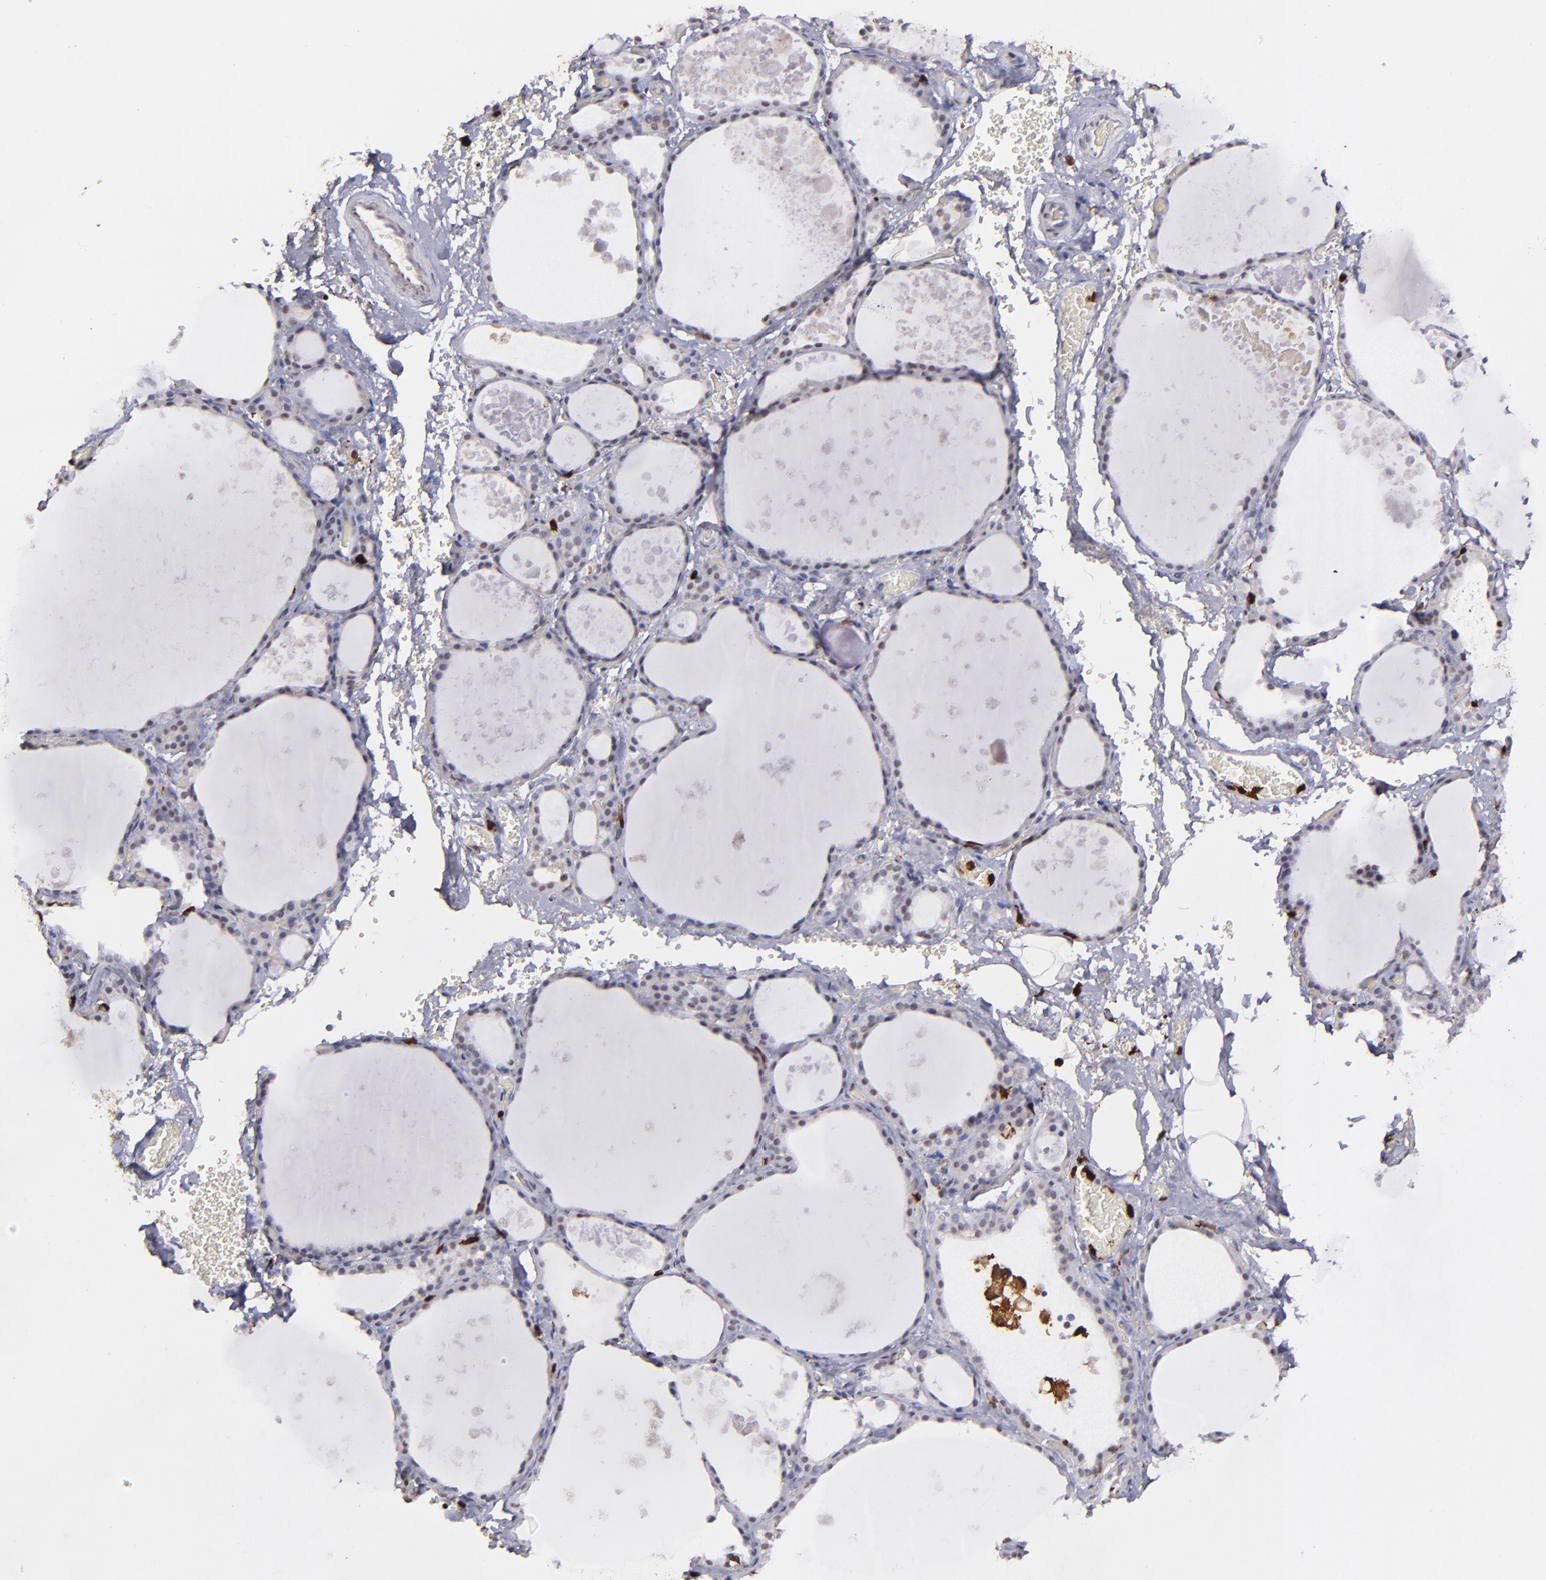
{"staining": {"intensity": "negative", "quantity": "none", "location": "none"}, "tissue": "thyroid gland", "cell_type": "Glandular cells", "image_type": "normal", "snomed": [{"axis": "morphology", "description": "Normal tissue, NOS"}, {"axis": "topography", "description": "Thyroid gland"}], "caption": "IHC image of unremarkable human thyroid gland stained for a protein (brown), which reveals no expression in glandular cells.", "gene": "NCF2", "patient": {"sex": "male", "age": 61}}